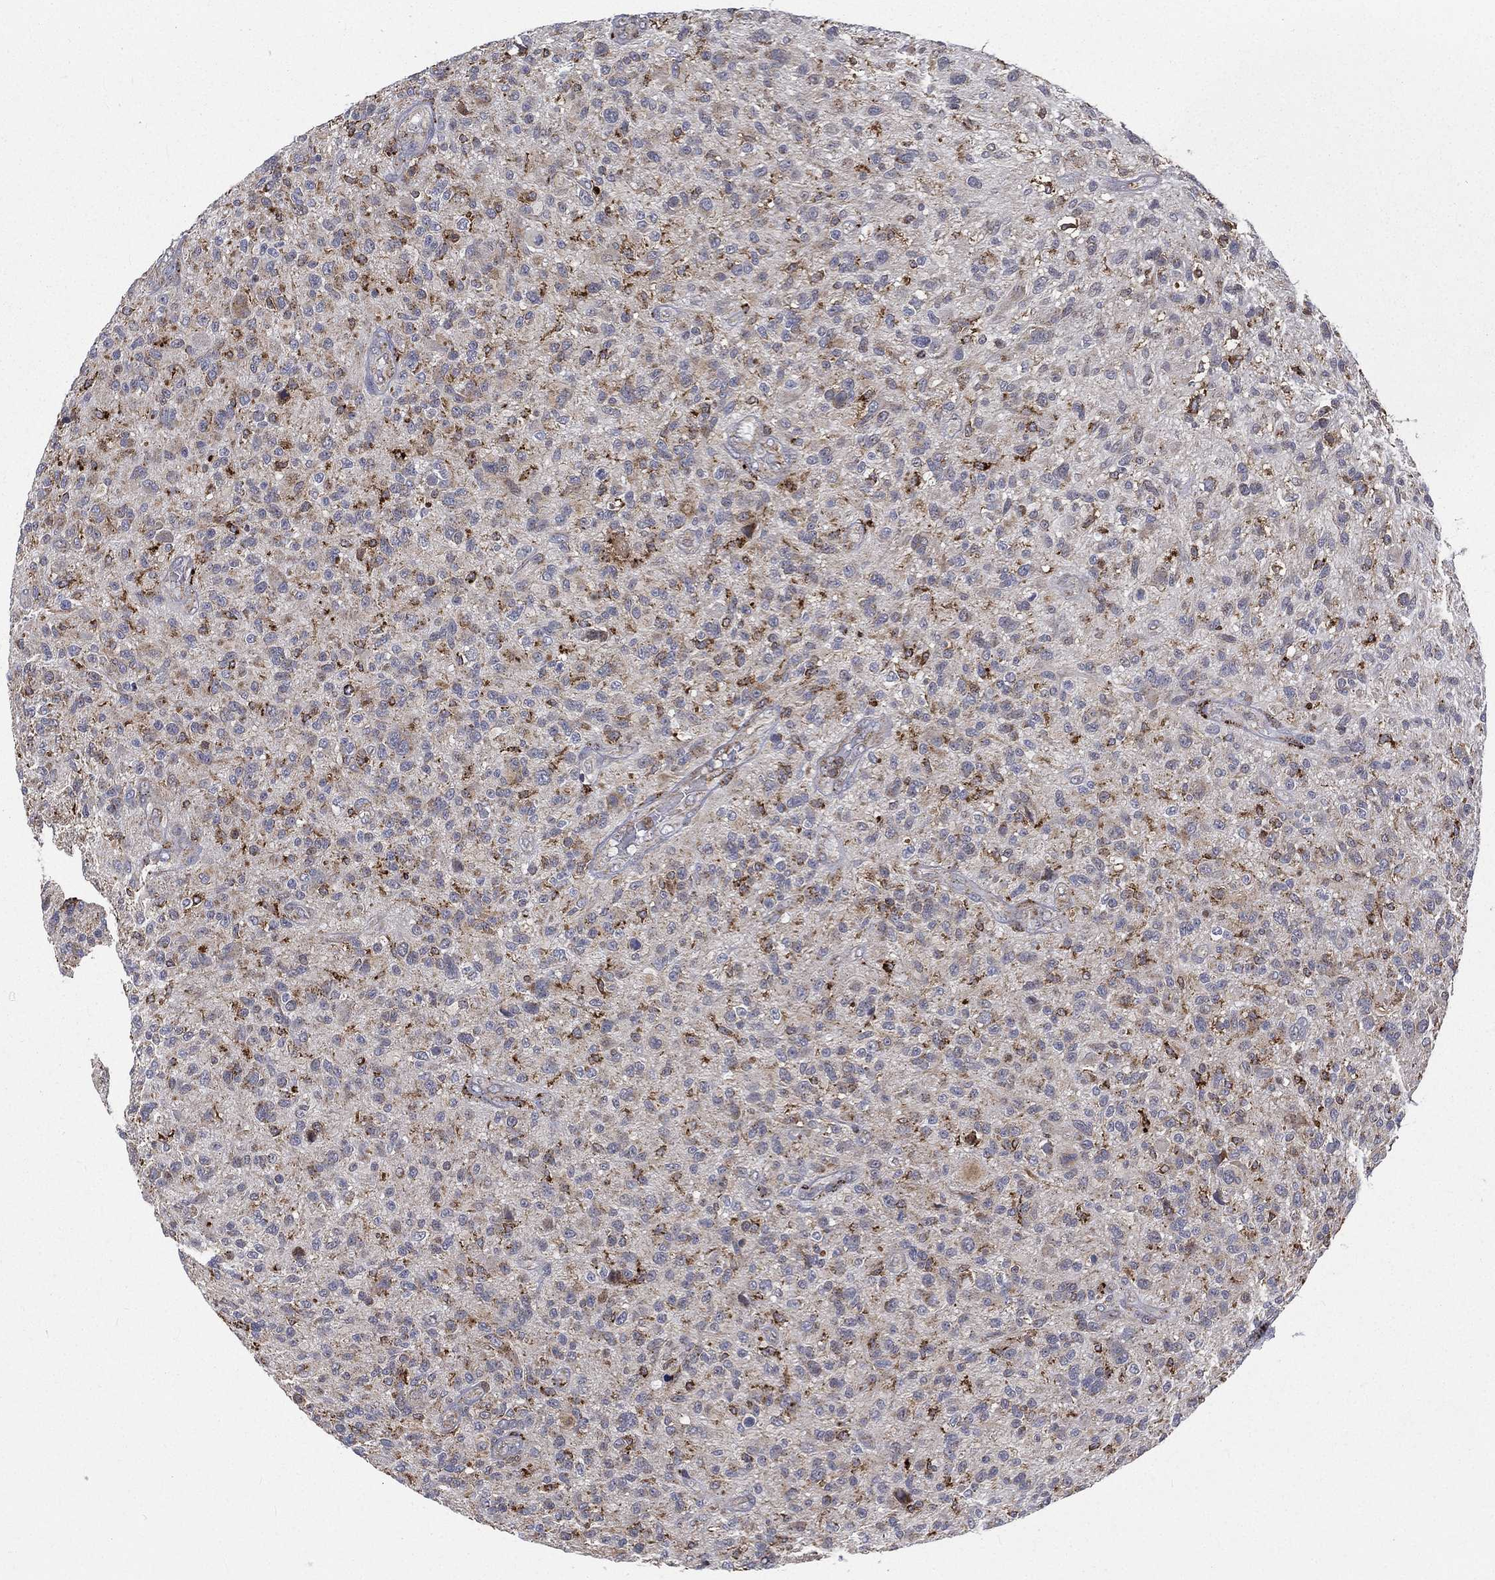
{"staining": {"intensity": "strong", "quantity": "25%-75%", "location": "cytoplasmic/membranous"}, "tissue": "glioma", "cell_type": "Tumor cells", "image_type": "cancer", "snomed": [{"axis": "morphology", "description": "Glioma, malignant, High grade"}, {"axis": "topography", "description": "Brain"}], "caption": "Strong cytoplasmic/membranous protein positivity is identified in about 25%-75% of tumor cells in glioma. The staining was performed using DAB, with brown indicating positive protein expression. Nuclei are stained blue with hematoxylin.", "gene": "RIN3", "patient": {"sex": "male", "age": 47}}